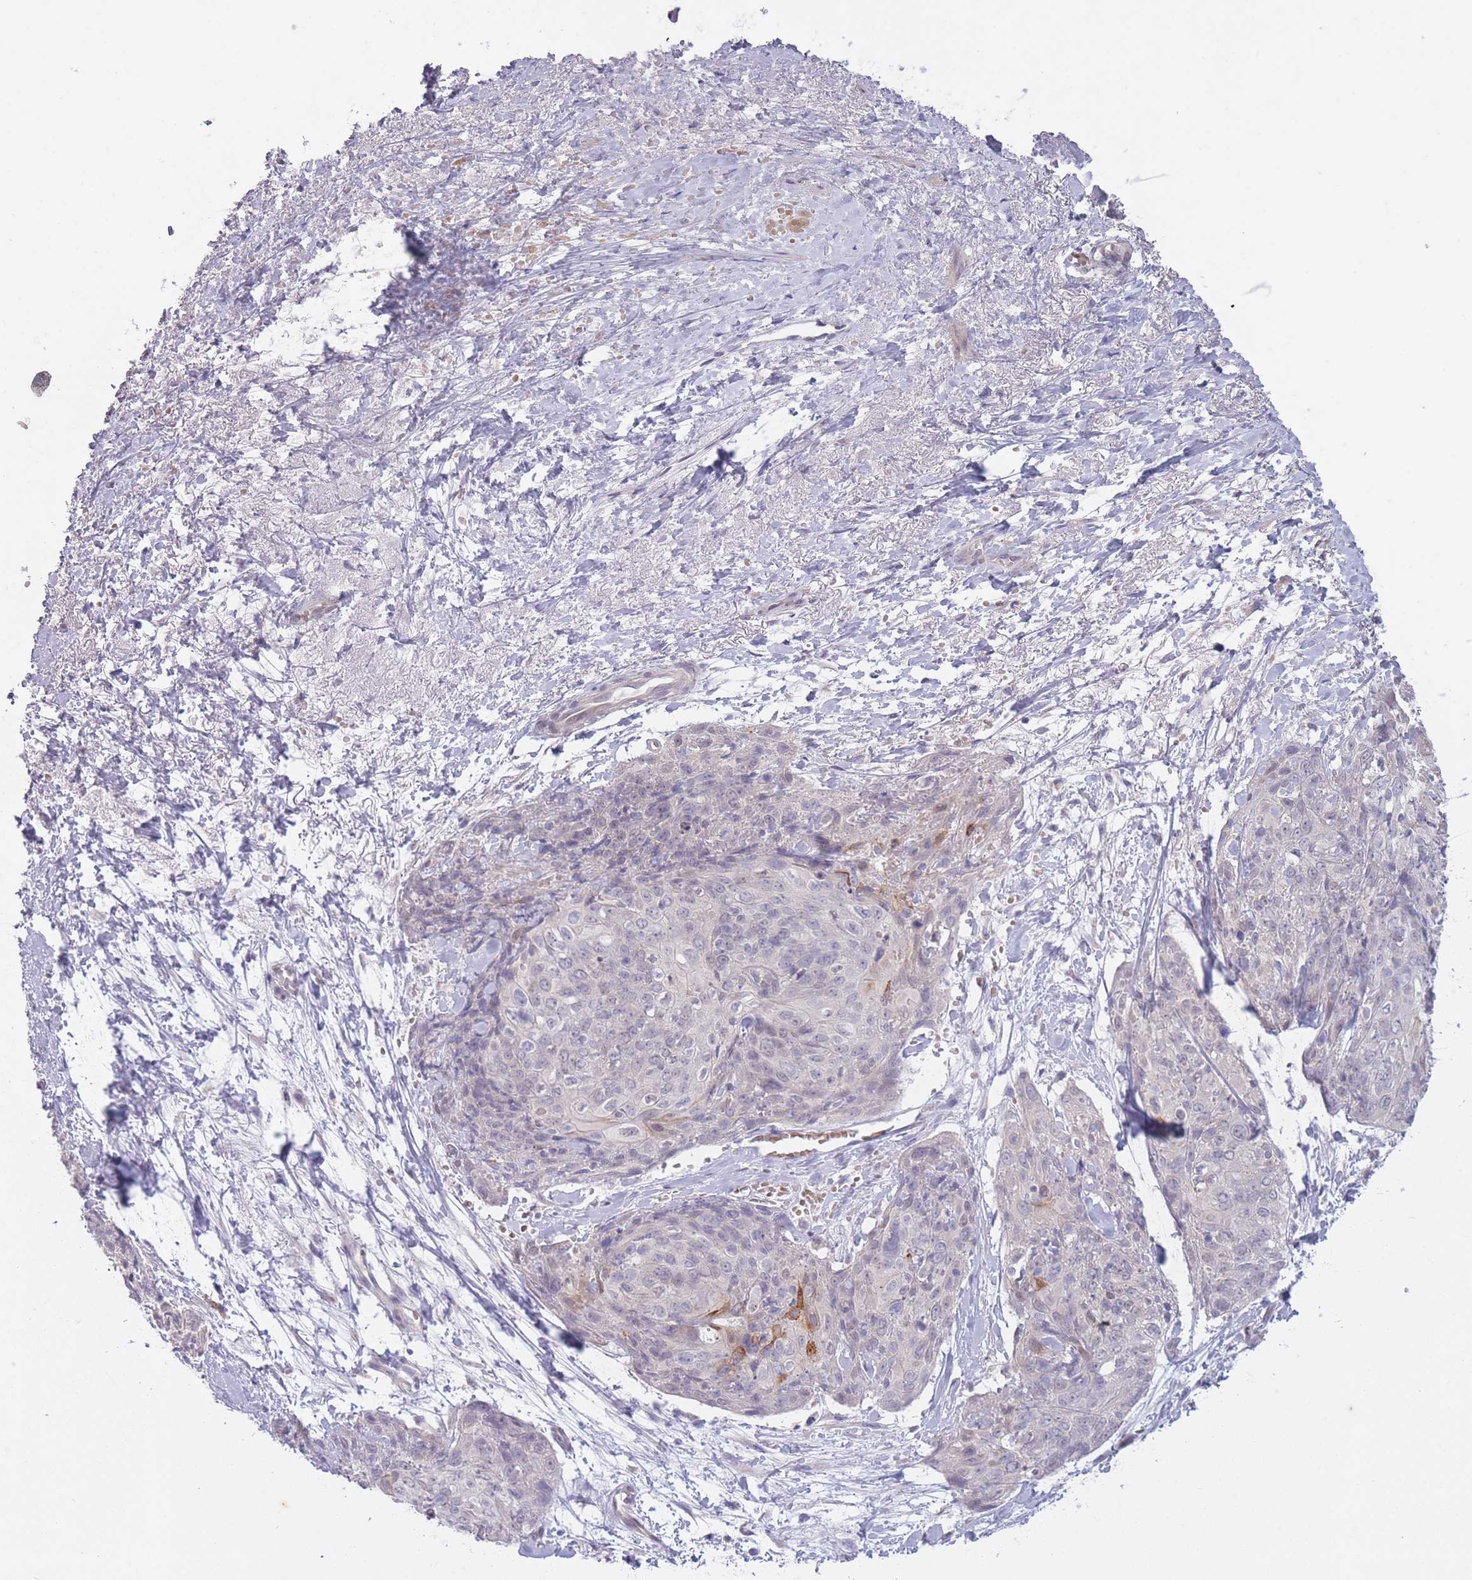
{"staining": {"intensity": "moderate", "quantity": "<25%", "location": "cytoplasmic/membranous"}, "tissue": "skin cancer", "cell_type": "Tumor cells", "image_type": "cancer", "snomed": [{"axis": "morphology", "description": "Squamous cell carcinoma, NOS"}, {"axis": "topography", "description": "Skin"}, {"axis": "topography", "description": "Vulva"}], "caption": "IHC staining of skin cancer (squamous cell carcinoma), which demonstrates low levels of moderate cytoplasmic/membranous expression in approximately <25% of tumor cells indicating moderate cytoplasmic/membranous protein positivity. The staining was performed using DAB (3,3'-diaminobenzidine) (brown) for protein detection and nuclei were counterstained in hematoxylin (blue).", "gene": "ARPIN", "patient": {"sex": "female", "age": 85}}